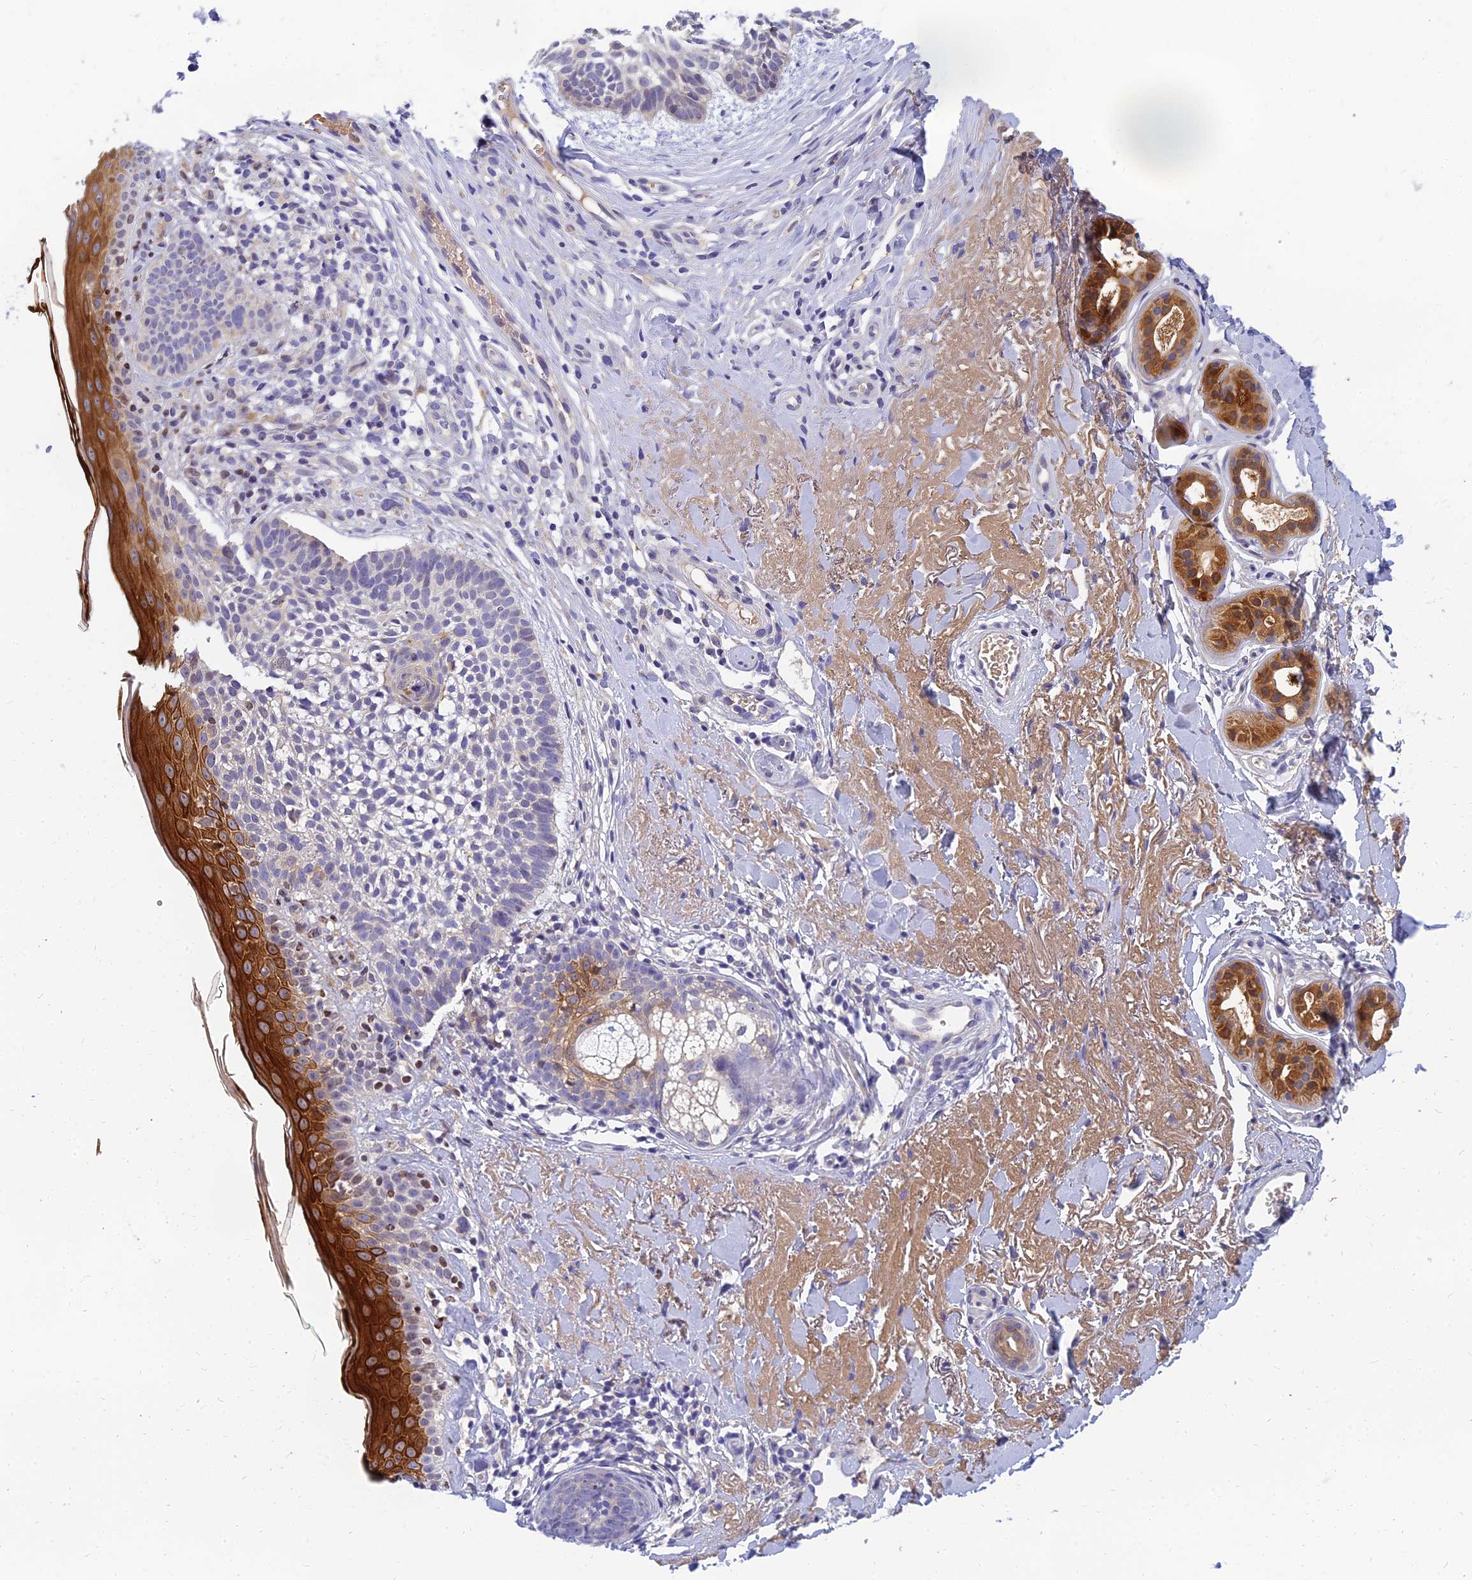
{"staining": {"intensity": "negative", "quantity": "none", "location": "none"}, "tissue": "skin cancer", "cell_type": "Tumor cells", "image_type": "cancer", "snomed": [{"axis": "morphology", "description": "Basal cell carcinoma"}, {"axis": "topography", "description": "Skin"}], "caption": "DAB immunohistochemical staining of skin cancer reveals no significant positivity in tumor cells. (DAB (3,3'-diaminobenzidine) immunohistochemistry (IHC), high magnification).", "gene": "ANKS4B", "patient": {"sex": "male", "age": 71}}